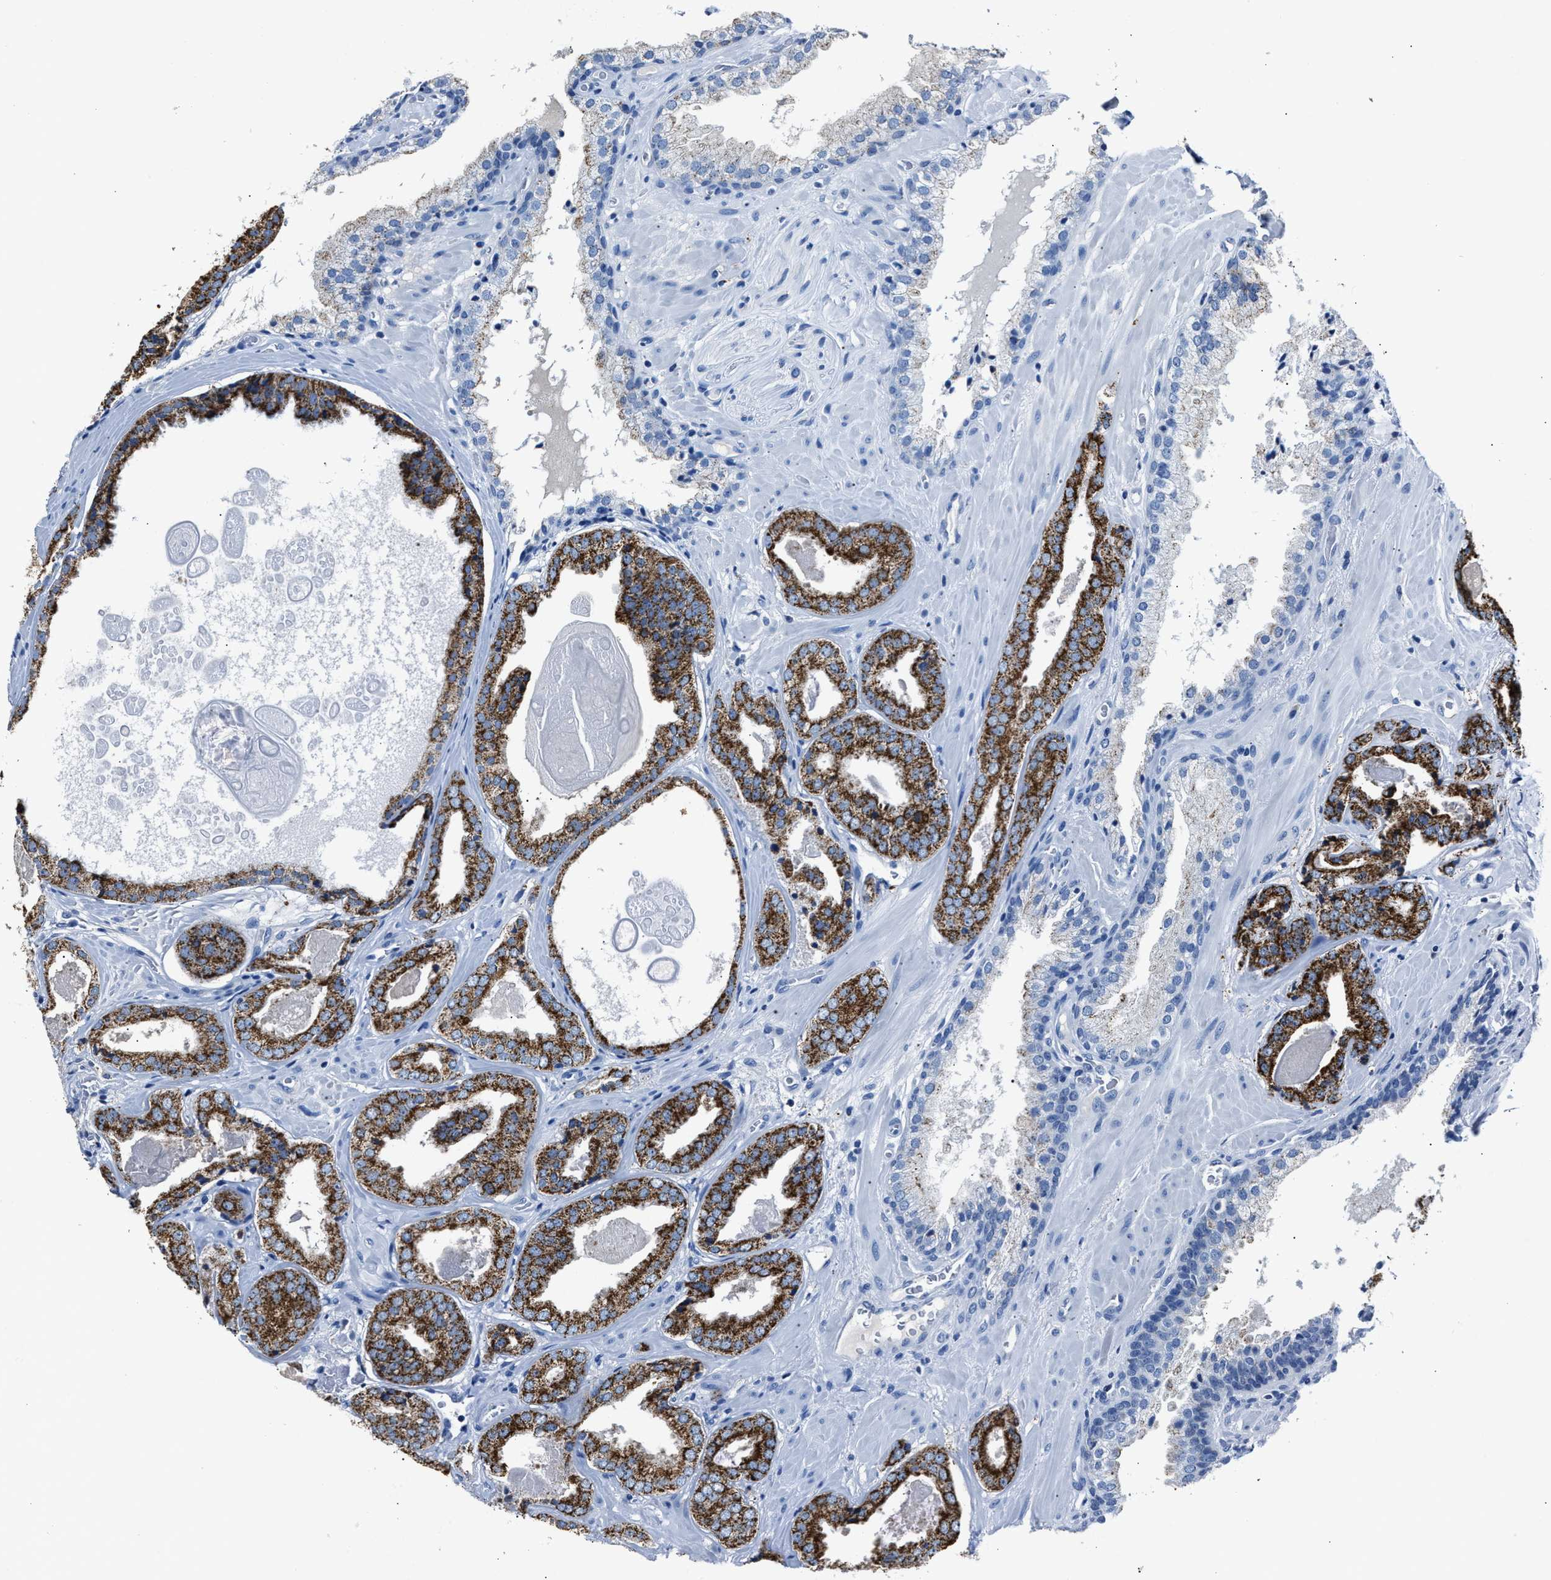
{"staining": {"intensity": "strong", "quantity": ">75%", "location": "cytoplasmic/membranous"}, "tissue": "prostate cancer", "cell_type": "Tumor cells", "image_type": "cancer", "snomed": [{"axis": "morphology", "description": "Adenocarcinoma, Low grade"}, {"axis": "topography", "description": "Prostate"}], "caption": "Strong cytoplasmic/membranous expression is present in about >75% of tumor cells in prostate low-grade adenocarcinoma.", "gene": "AMACR", "patient": {"sex": "male", "age": 71}}